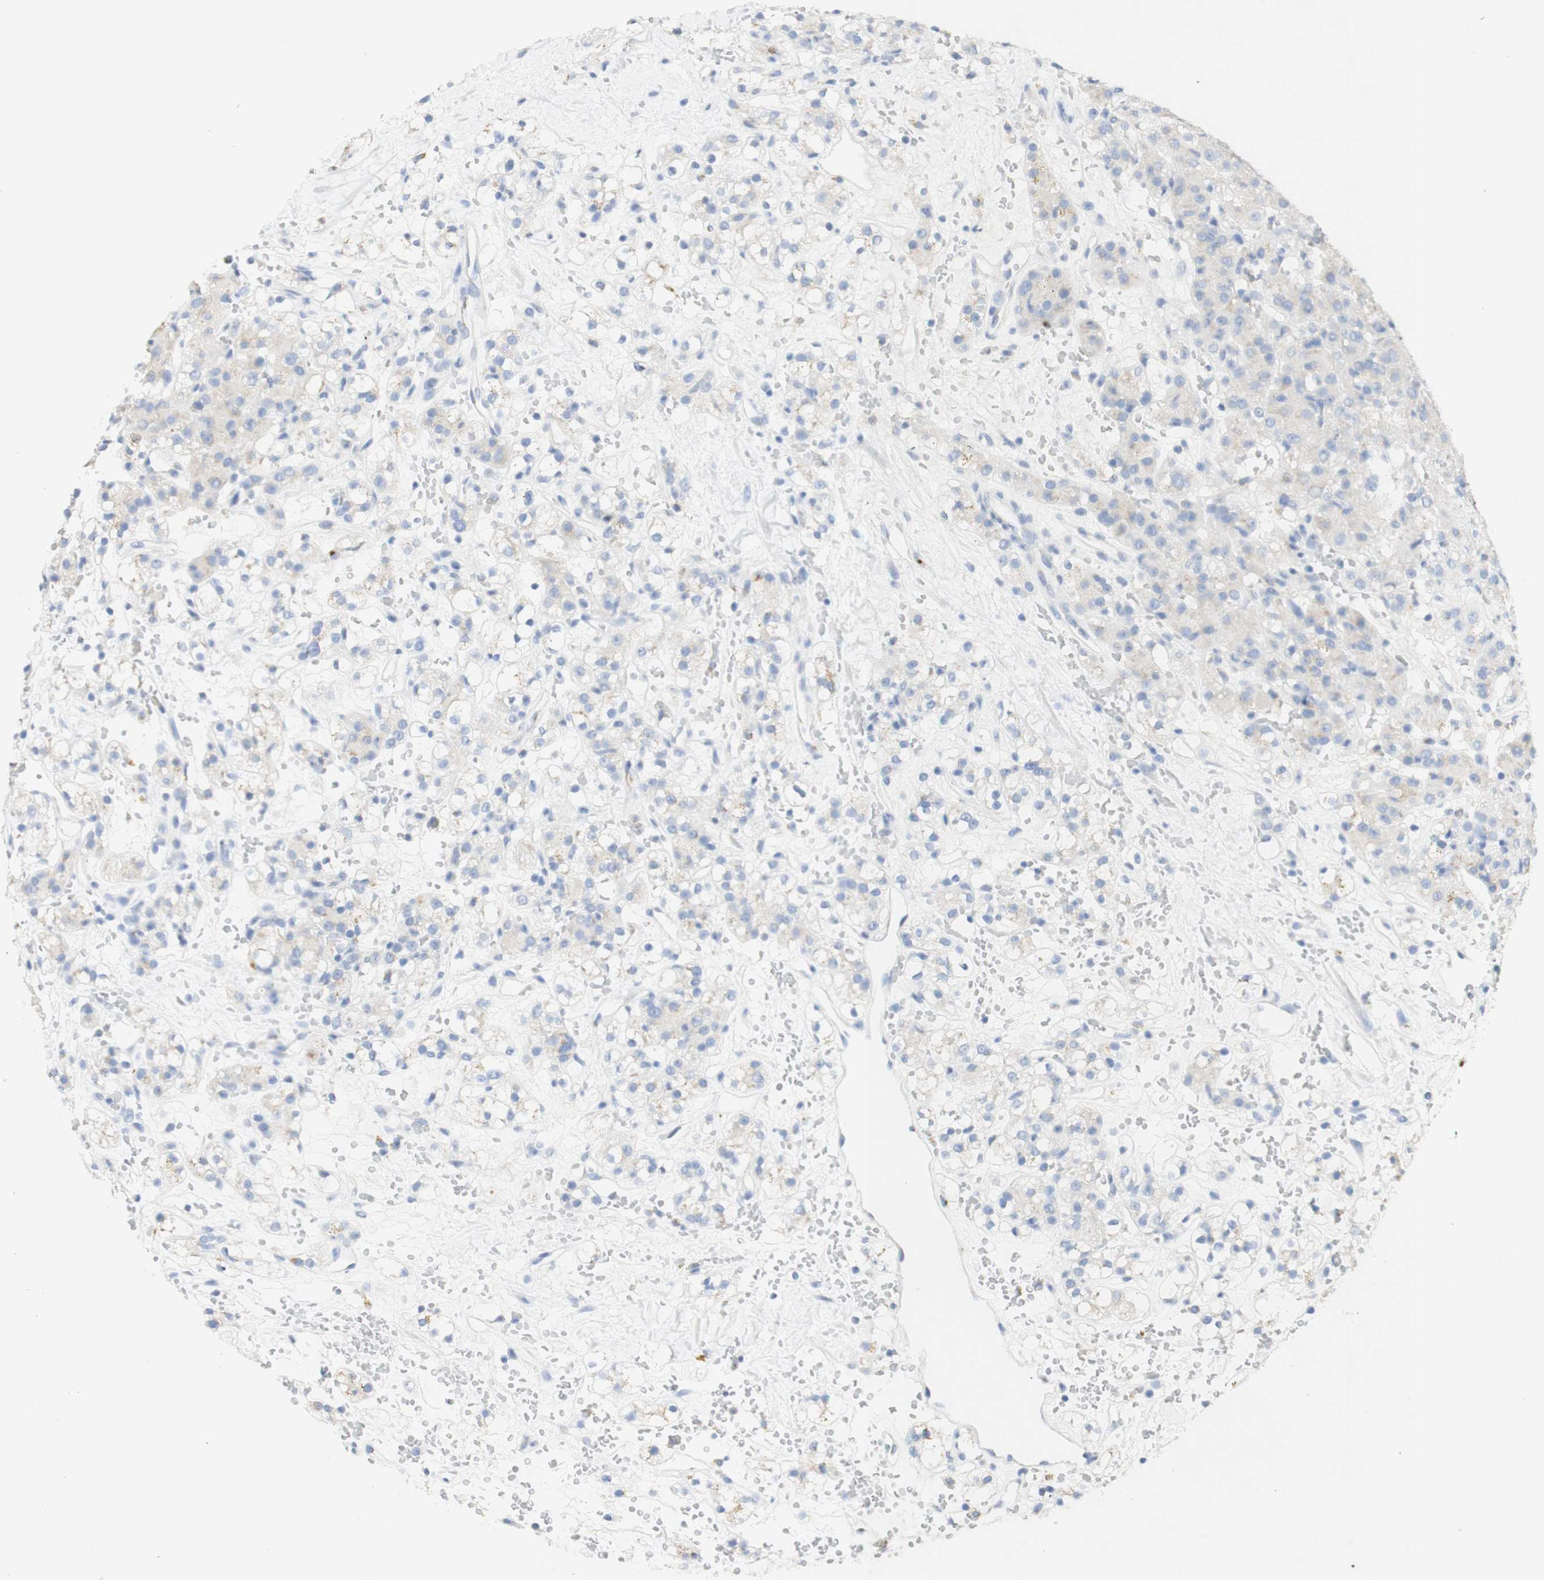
{"staining": {"intensity": "weak", "quantity": "<25%", "location": "cytoplasmic/membranous"}, "tissue": "renal cancer", "cell_type": "Tumor cells", "image_type": "cancer", "snomed": [{"axis": "morphology", "description": "Adenocarcinoma, NOS"}, {"axis": "topography", "description": "Kidney"}], "caption": "A high-resolution micrograph shows immunohistochemistry (IHC) staining of renal adenocarcinoma, which reveals no significant staining in tumor cells. (Brightfield microscopy of DAB (3,3'-diaminobenzidine) IHC at high magnification).", "gene": "MANEA", "patient": {"sex": "male", "age": 61}}